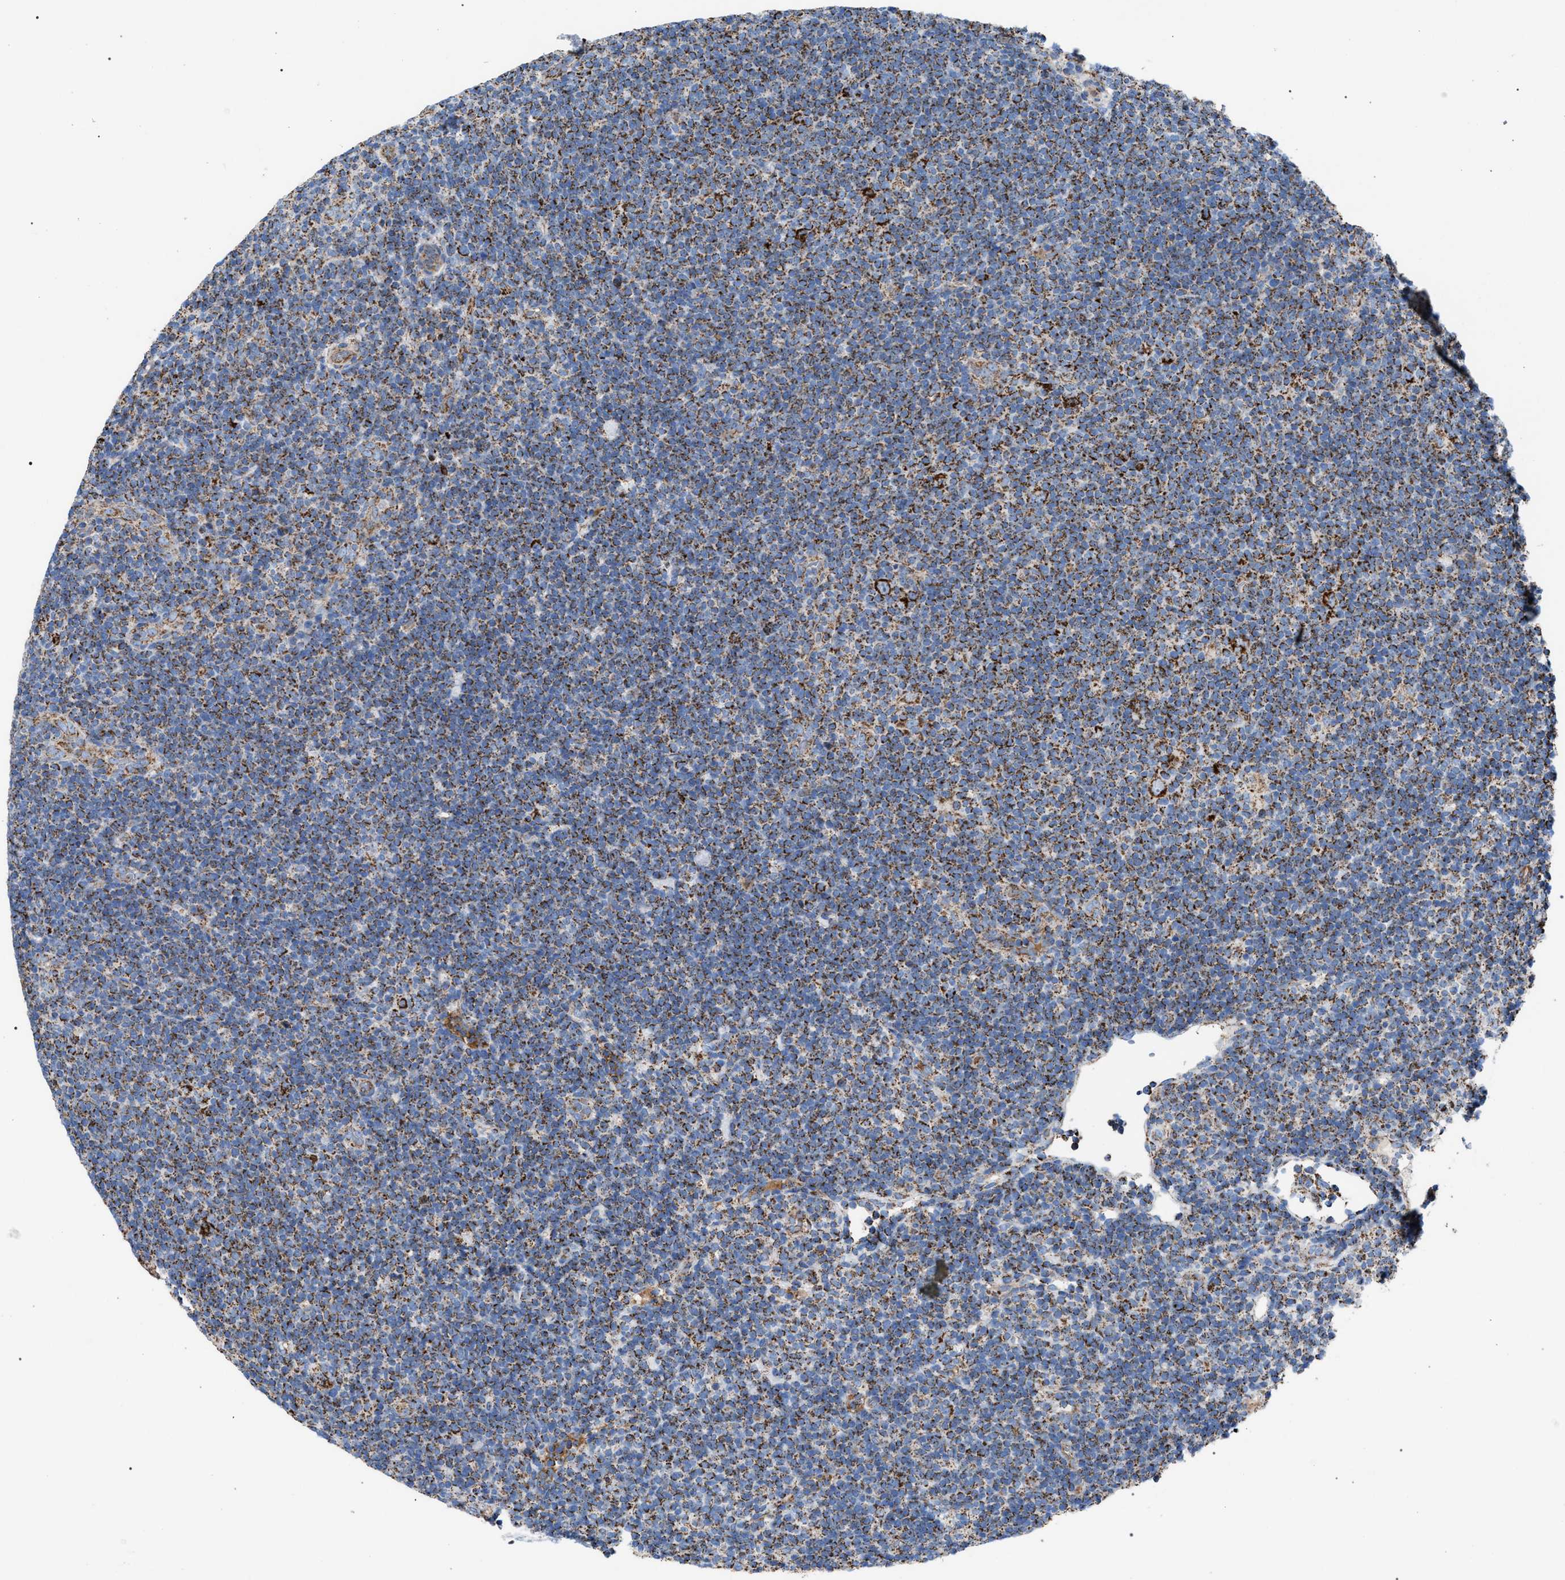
{"staining": {"intensity": "strong", "quantity": ">75%", "location": "cytoplasmic/membranous"}, "tissue": "lymphoma", "cell_type": "Tumor cells", "image_type": "cancer", "snomed": [{"axis": "morphology", "description": "Hodgkin's disease, NOS"}, {"axis": "topography", "description": "Lymph node"}], "caption": "IHC of human lymphoma demonstrates high levels of strong cytoplasmic/membranous staining in approximately >75% of tumor cells.", "gene": "VPS13A", "patient": {"sex": "female", "age": 57}}